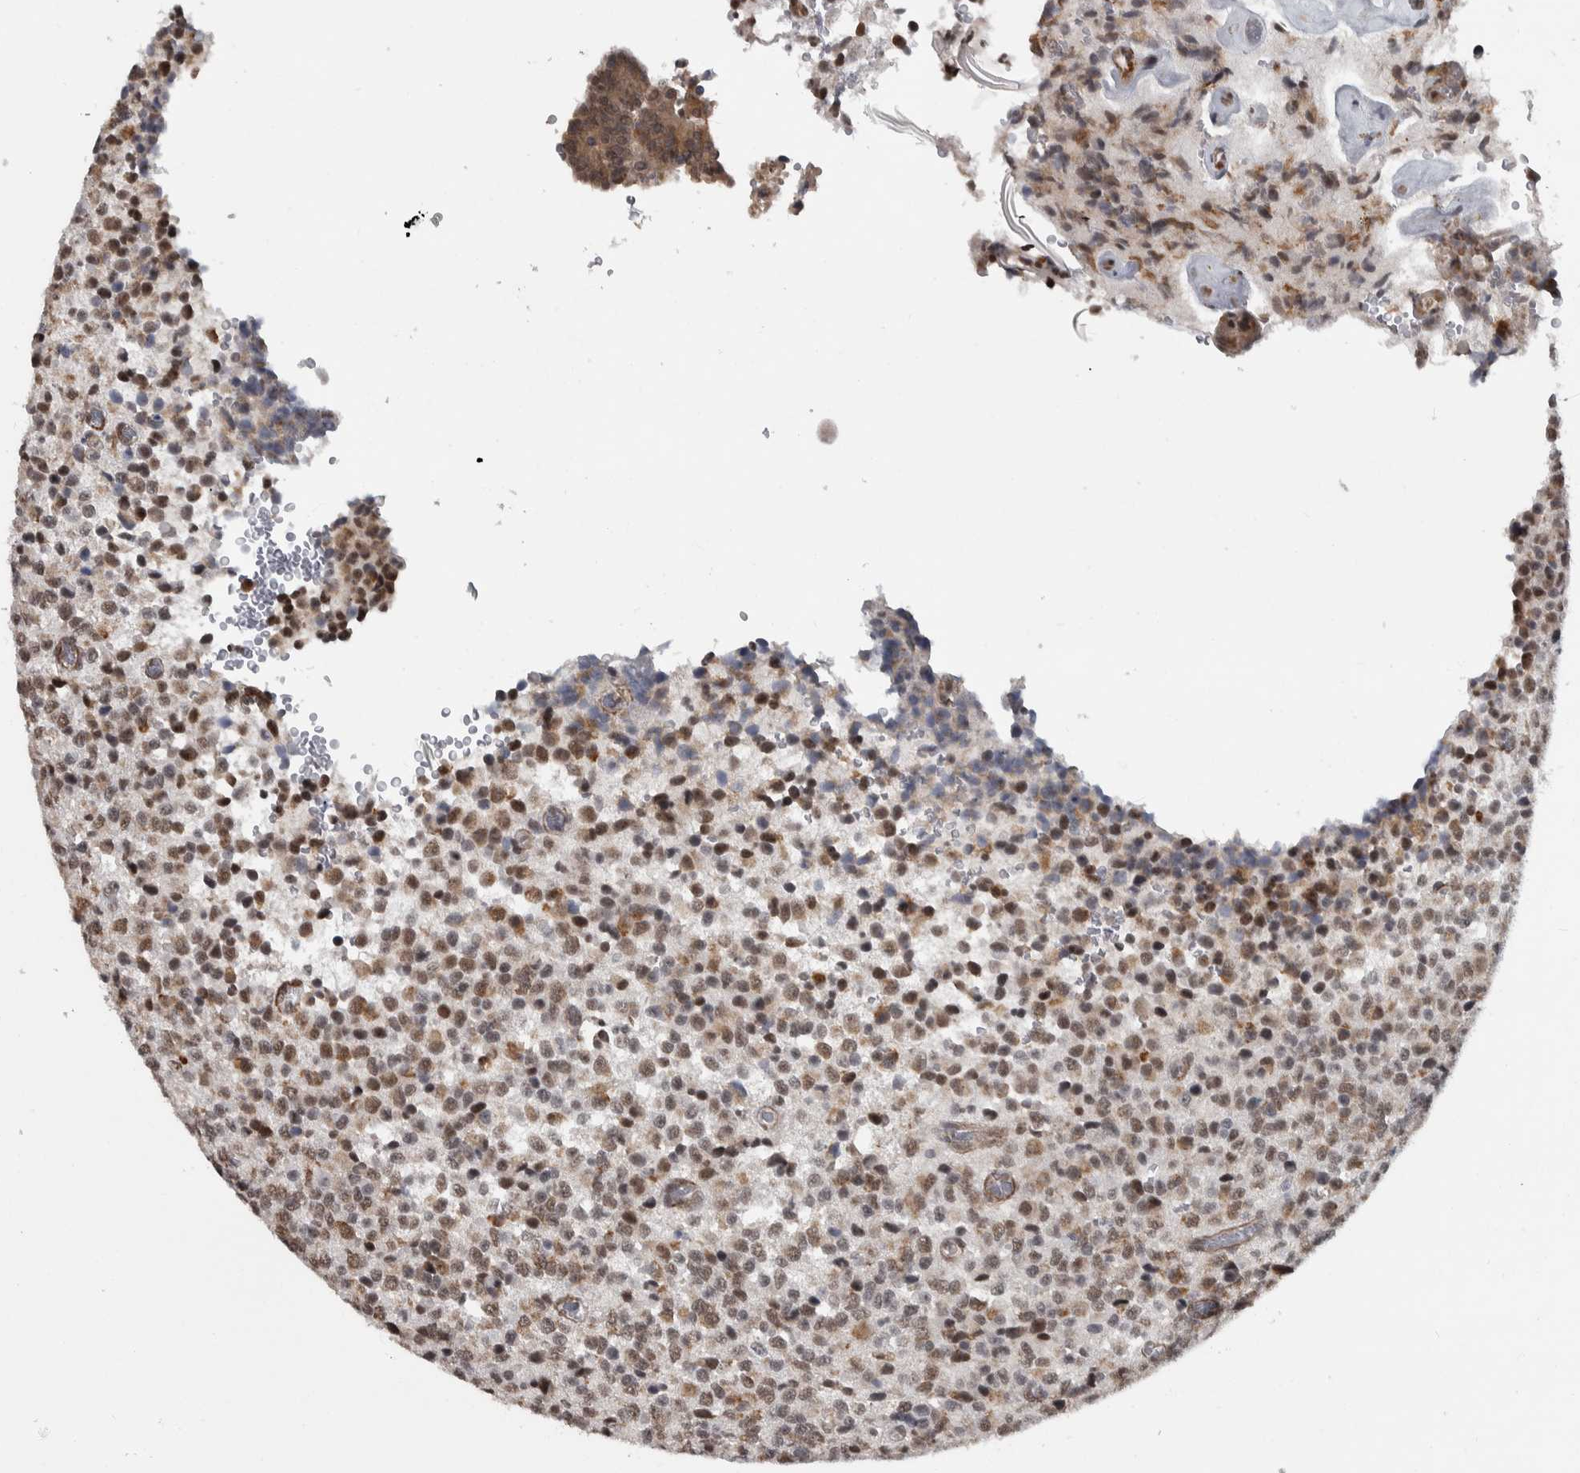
{"staining": {"intensity": "moderate", "quantity": "<25%", "location": "nuclear"}, "tissue": "glioma", "cell_type": "Tumor cells", "image_type": "cancer", "snomed": [{"axis": "morphology", "description": "Glioma, malignant, High grade"}, {"axis": "topography", "description": "pancreas cauda"}], "caption": "Tumor cells exhibit low levels of moderate nuclear expression in approximately <25% of cells in glioma.", "gene": "DDX42", "patient": {"sex": "male", "age": 60}}